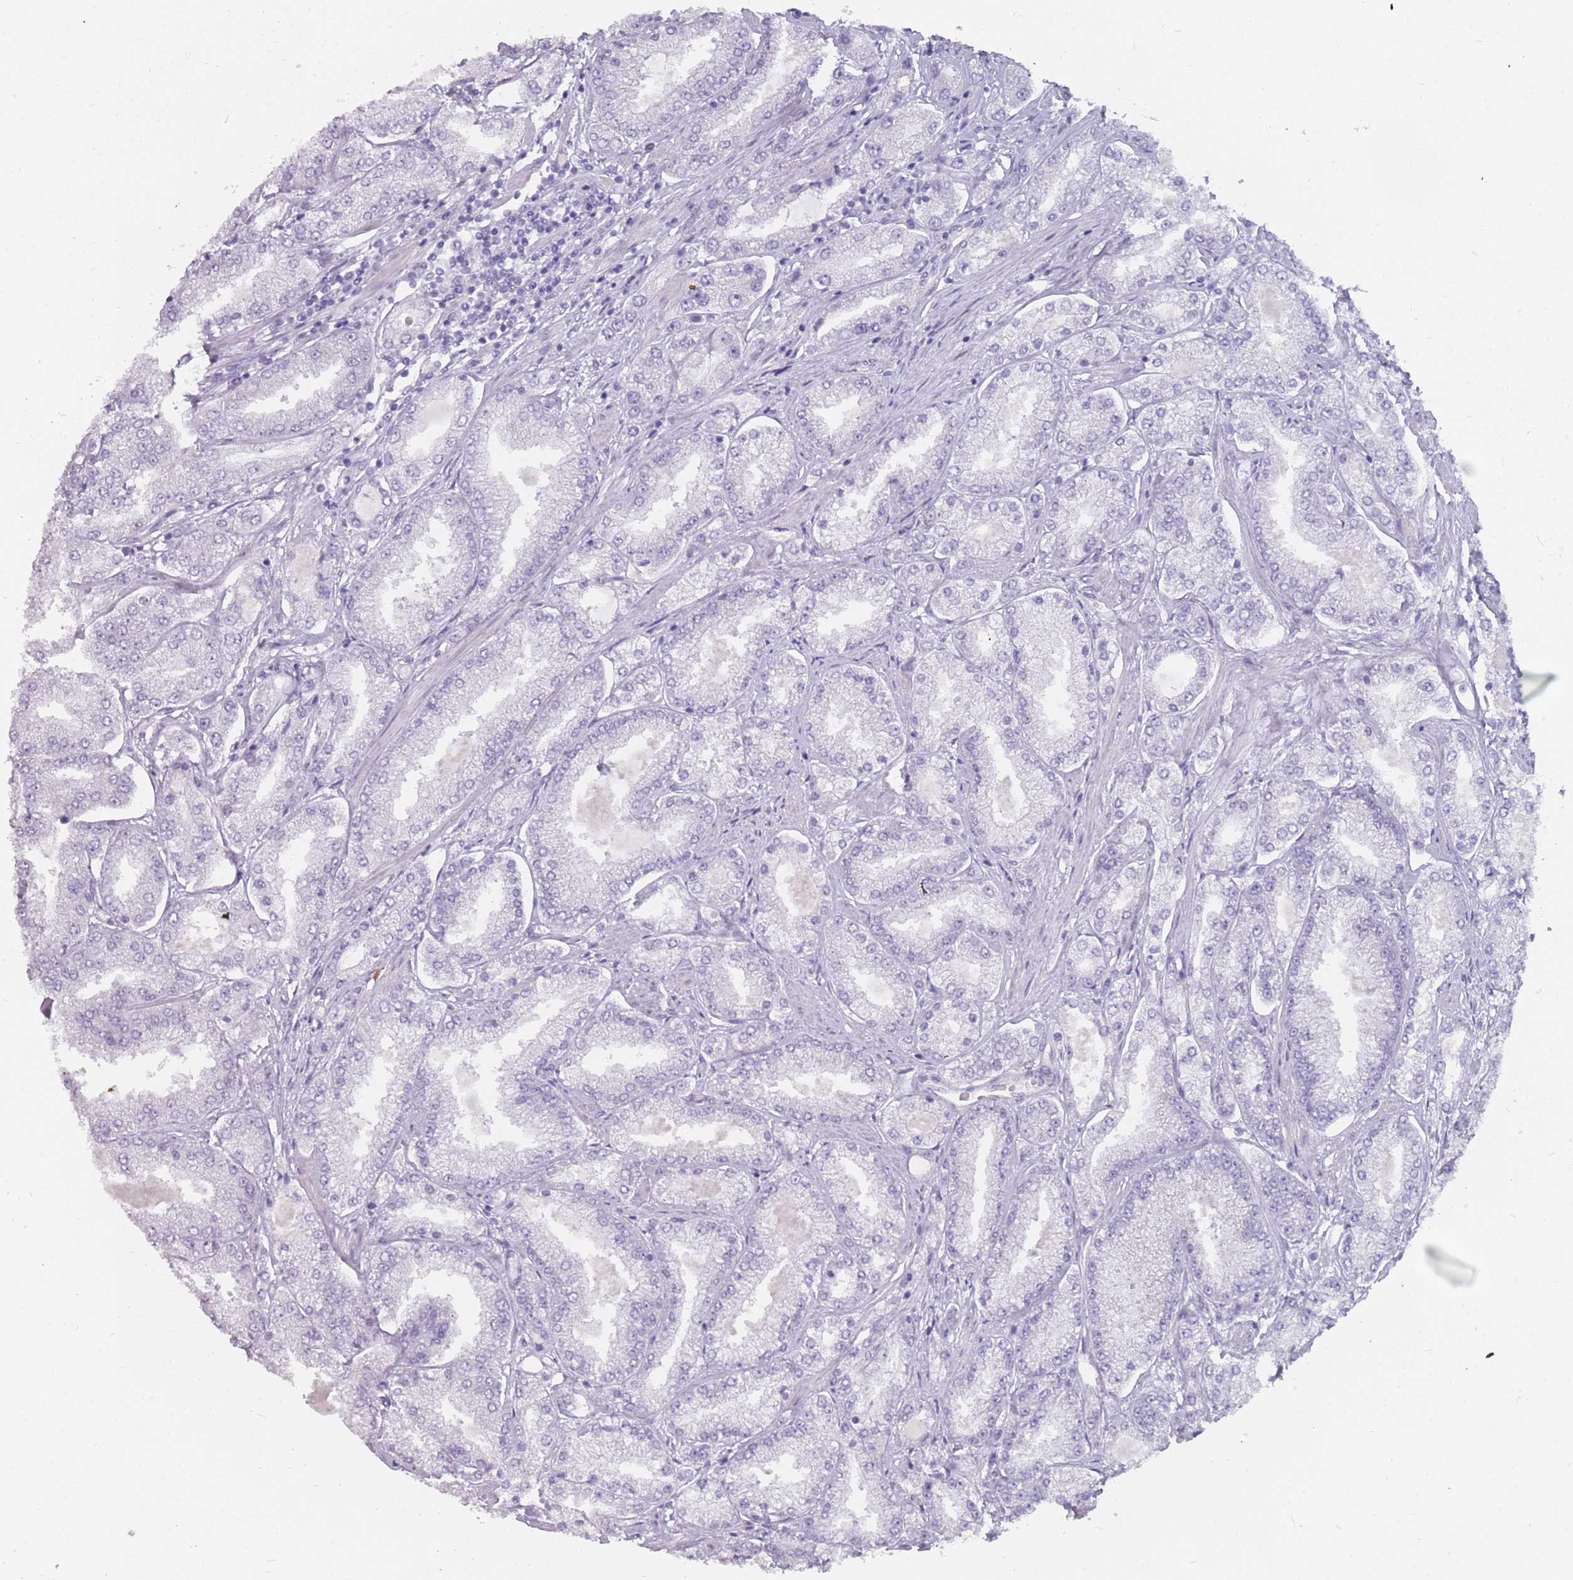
{"staining": {"intensity": "negative", "quantity": "none", "location": "none"}, "tissue": "prostate cancer", "cell_type": "Tumor cells", "image_type": "cancer", "snomed": [{"axis": "morphology", "description": "Adenocarcinoma, High grade"}, {"axis": "topography", "description": "Prostate"}], "caption": "Tumor cells are negative for brown protein staining in prostate cancer (high-grade adenocarcinoma). (Immunohistochemistry (ihc), brightfield microscopy, high magnification).", "gene": "DDX4", "patient": {"sex": "male", "age": 69}}